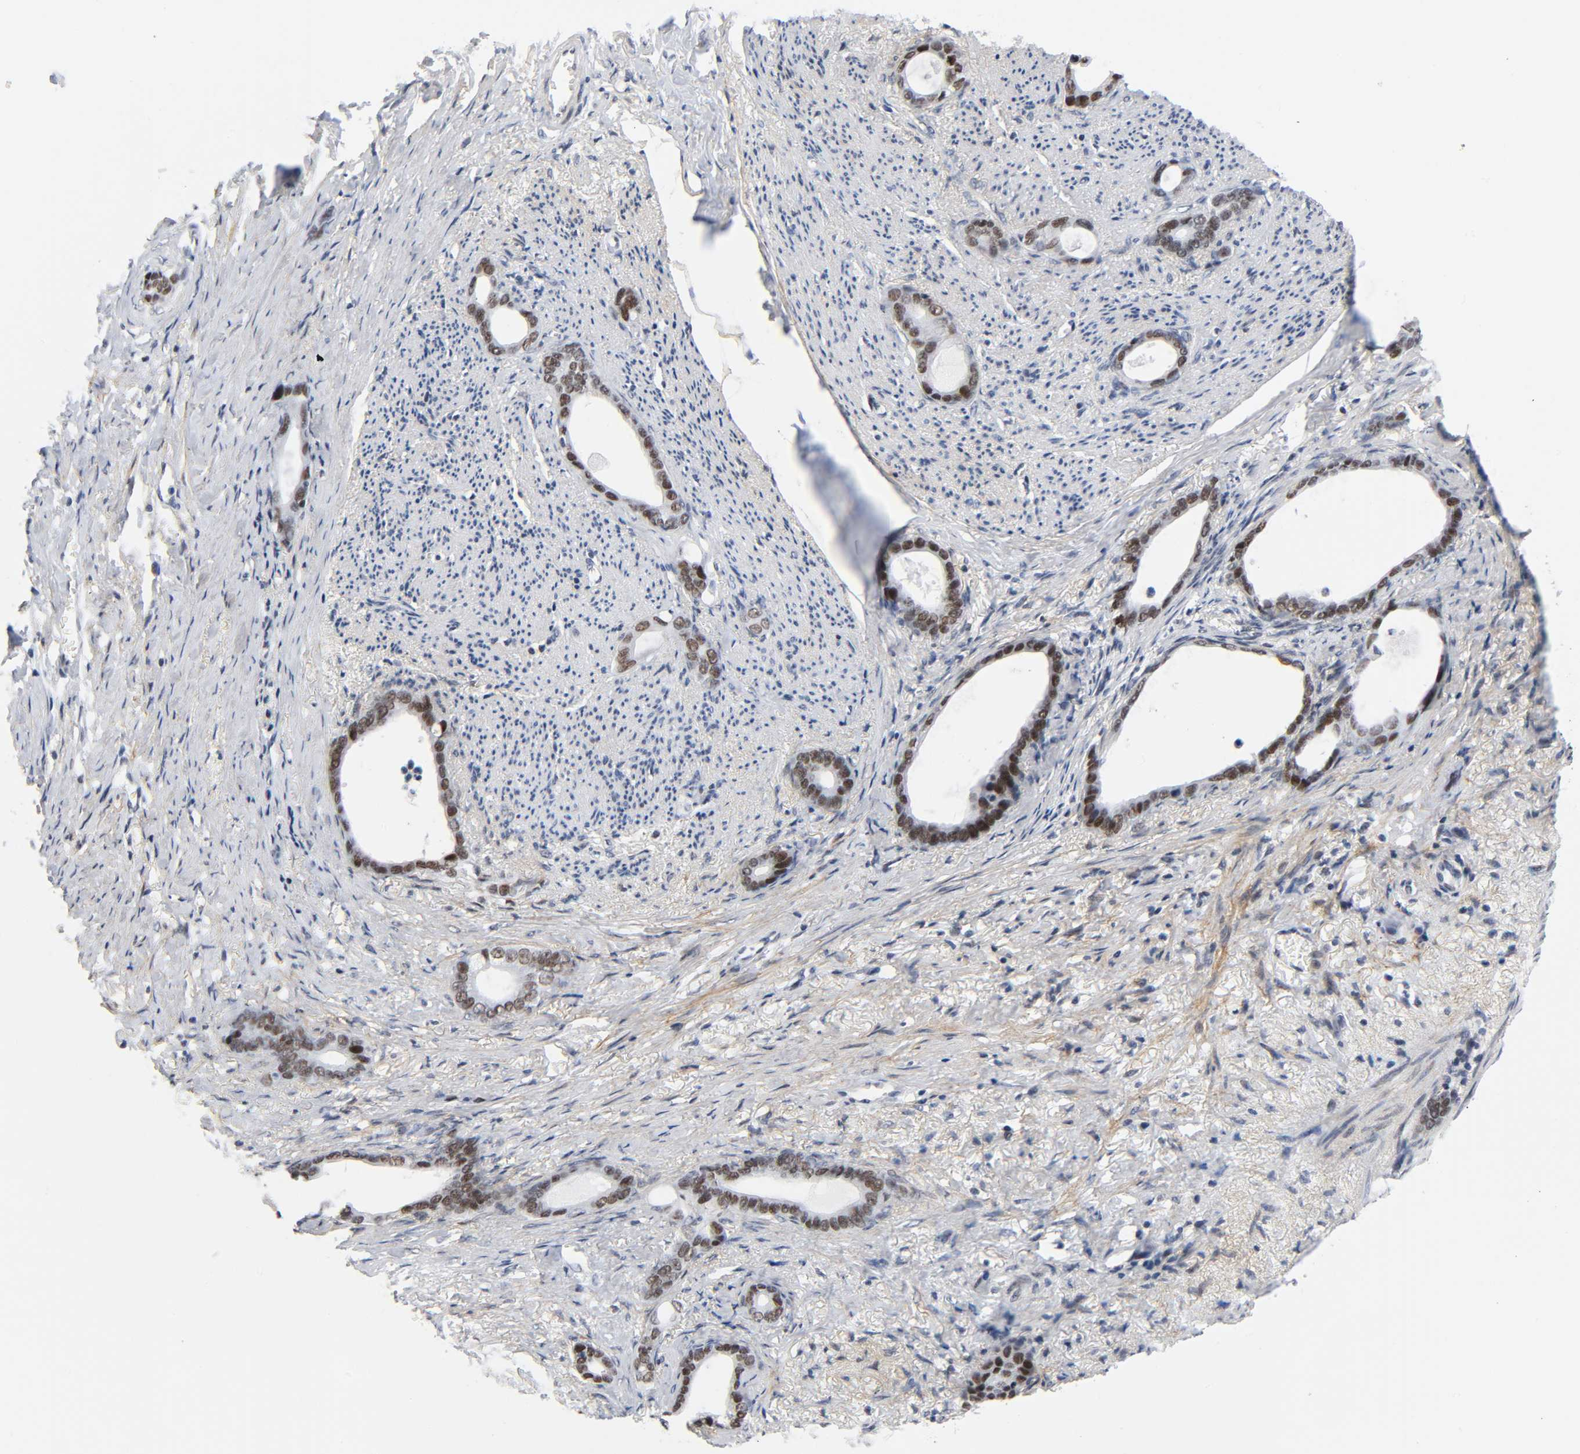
{"staining": {"intensity": "moderate", "quantity": ">75%", "location": "nuclear"}, "tissue": "stomach cancer", "cell_type": "Tumor cells", "image_type": "cancer", "snomed": [{"axis": "morphology", "description": "Adenocarcinoma, NOS"}, {"axis": "topography", "description": "Stomach"}], "caption": "Moderate nuclear protein expression is appreciated in approximately >75% of tumor cells in stomach cancer (adenocarcinoma).", "gene": "DIDO1", "patient": {"sex": "female", "age": 75}}